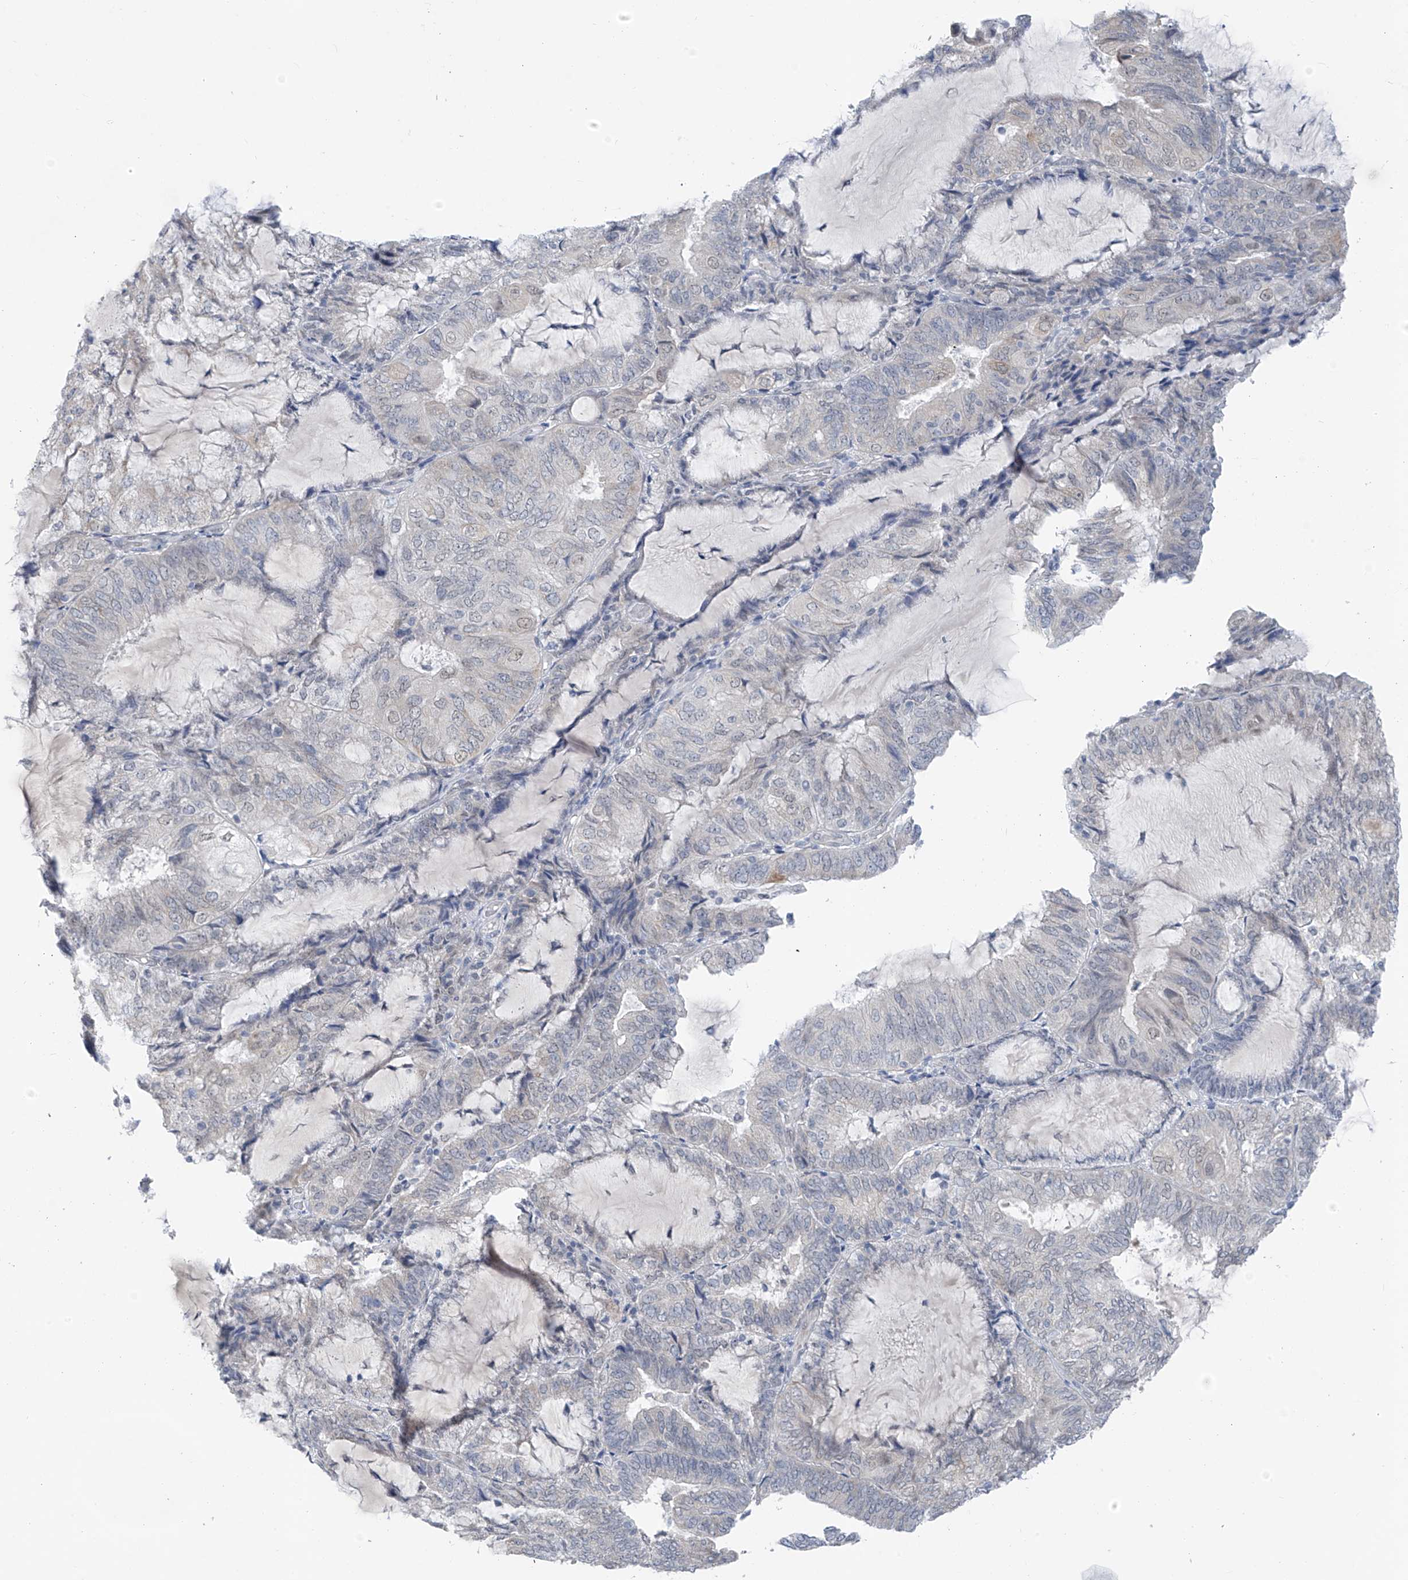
{"staining": {"intensity": "negative", "quantity": "none", "location": "none"}, "tissue": "endometrial cancer", "cell_type": "Tumor cells", "image_type": "cancer", "snomed": [{"axis": "morphology", "description": "Adenocarcinoma, NOS"}, {"axis": "topography", "description": "Endometrium"}], "caption": "DAB (3,3'-diaminobenzidine) immunohistochemical staining of endometrial cancer shows no significant staining in tumor cells.", "gene": "CYP4V2", "patient": {"sex": "female", "age": 81}}